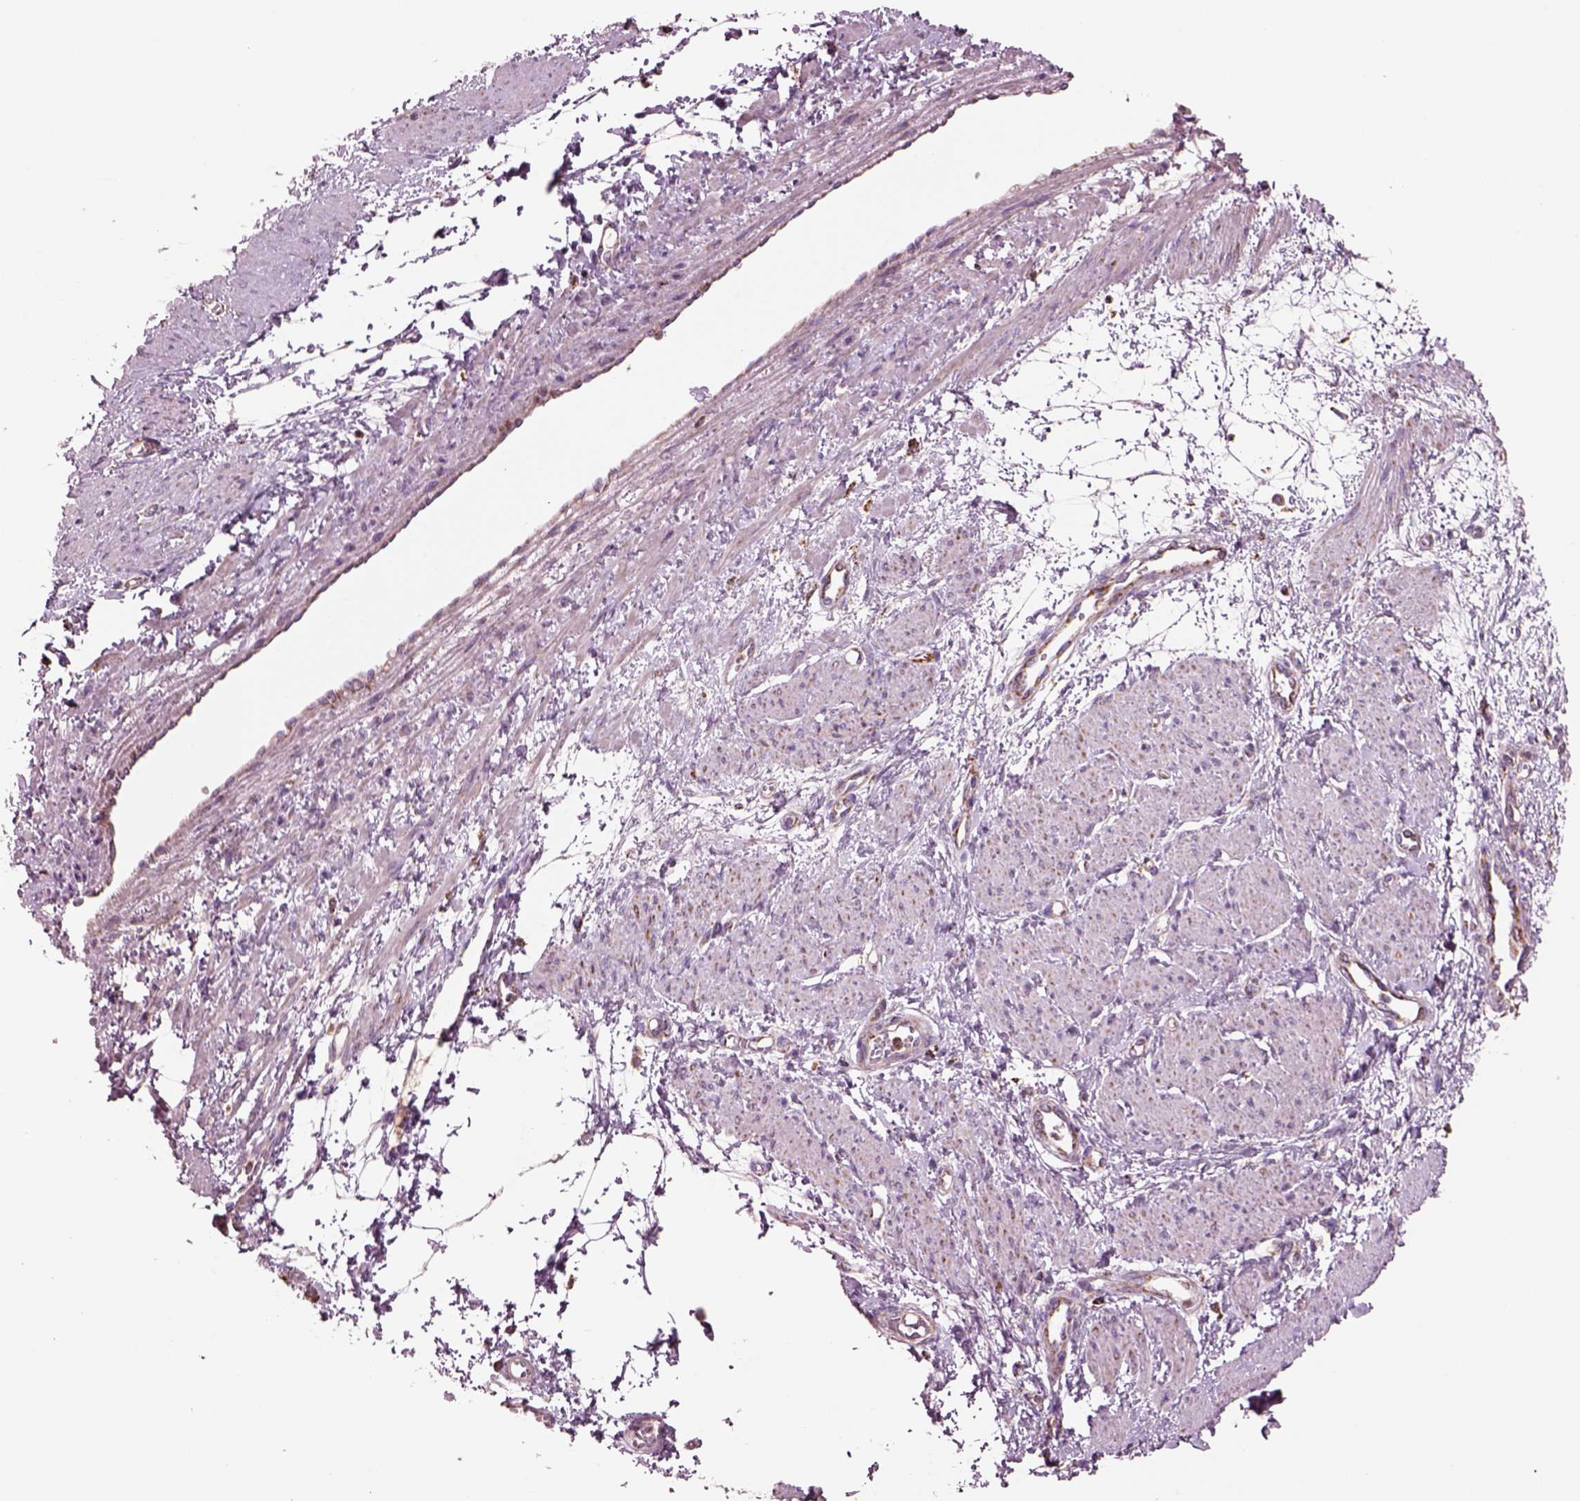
{"staining": {"intensity": "negative", "quantity": "none", "location": "none"}, "tissue": "smooth muscle", "cell_type": "Smooth muscle cells", "image_type": "normal", "snomed": [{"axis": "morphology", "description": "Normal tissue, NOS"}, {"axis": "topography", "description": "Smooth muscle"}, {"axis": "topography", "description": "Uterus"}], "caption": "IHC histopathology image of benign smooth muscle: smooth muscle stained with DAB (3,3'-diaminobenzidine) shows no significant protein positivity in smooth muscle cells.", "gene": "SLC25A24", "patient": {"sex": "female", "age": 39}}